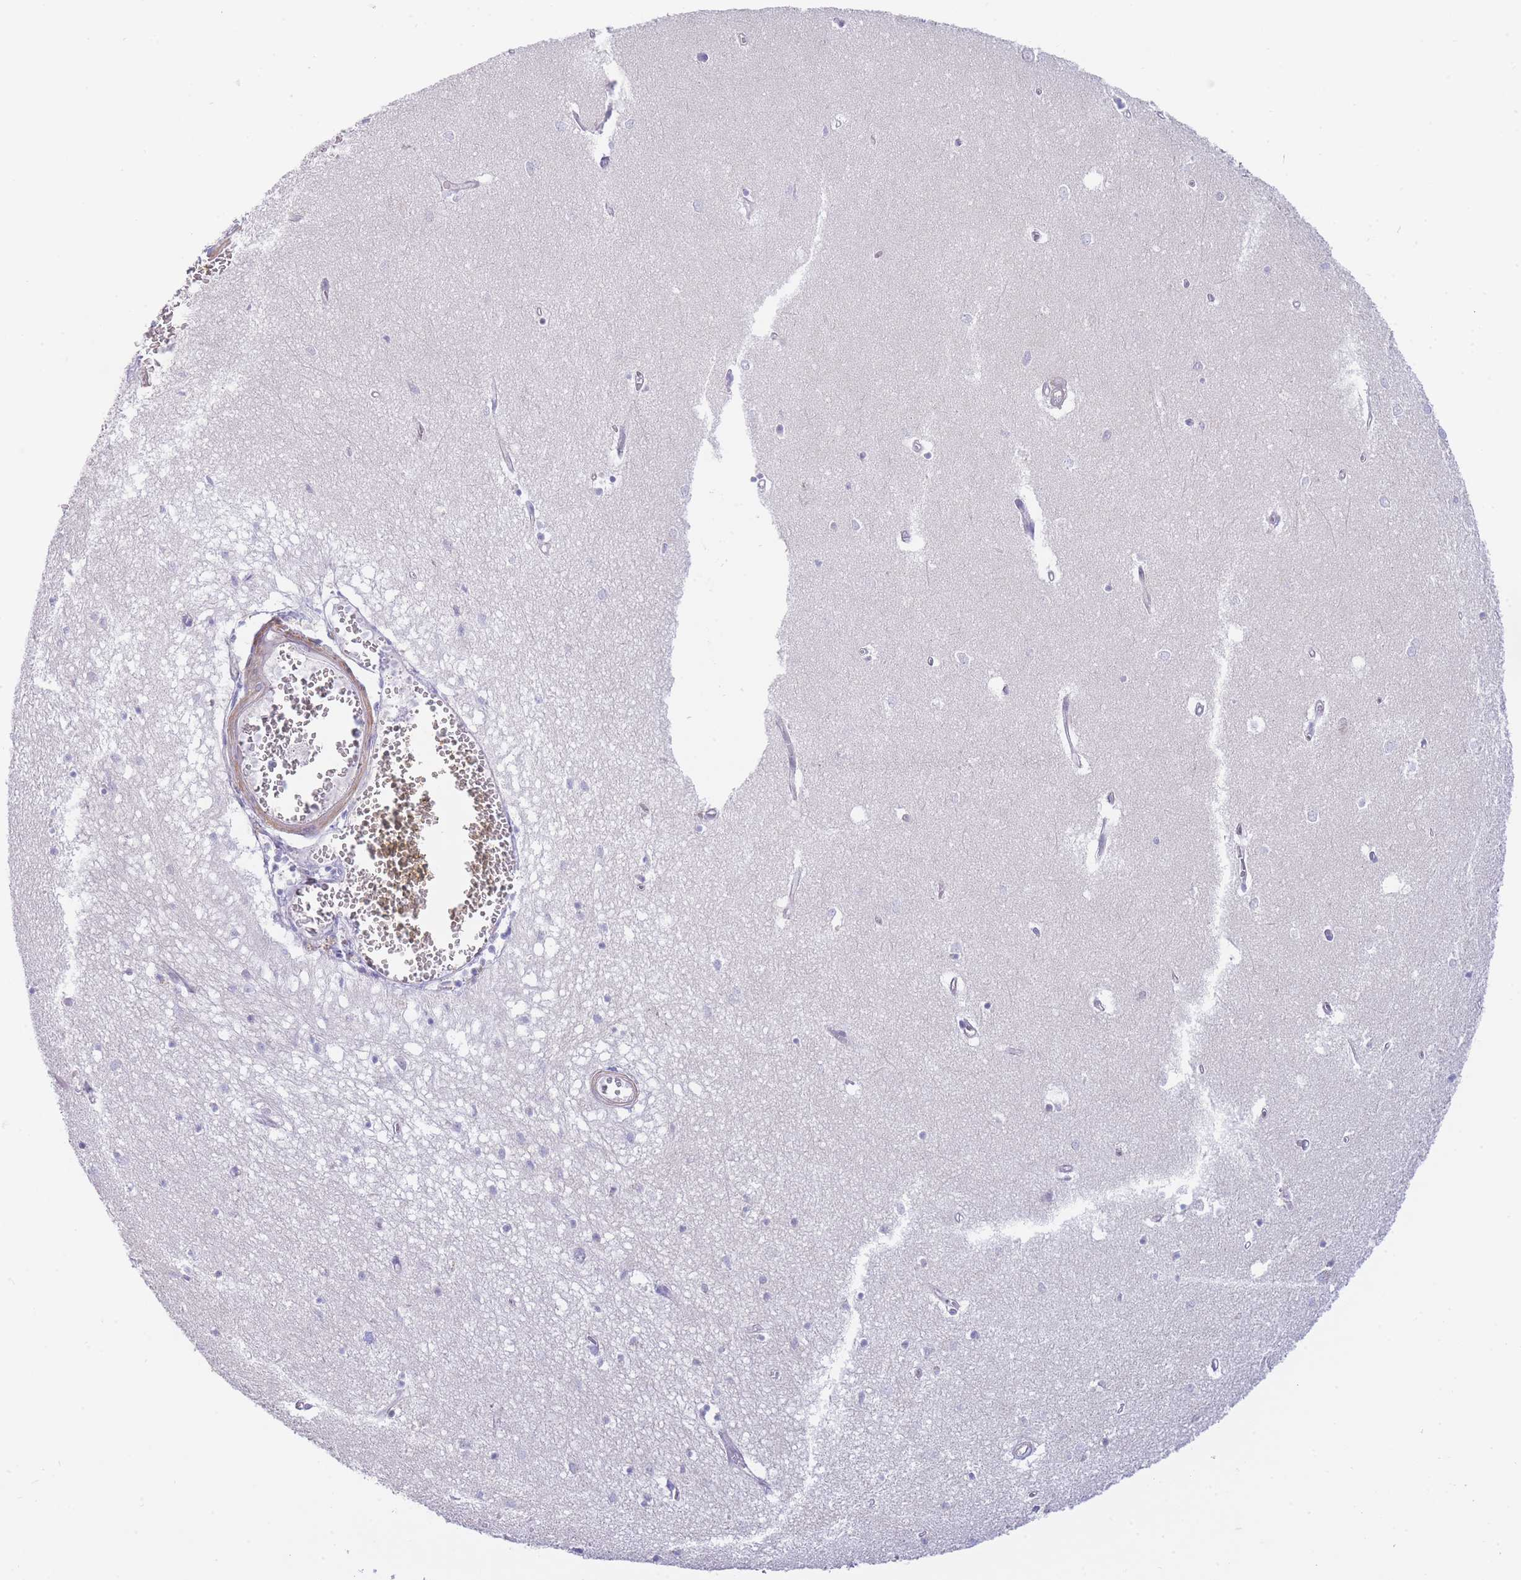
{"staining": {"intensity": "negative", "quantity": "none", "location": "none"}, "tissue": "hippocampus", "cell_type": "Glial cells", "image_type": "normal", "snomed": [{"axis": "morphology", "description": "Normal tissue, NOS"}, {"axis": "topography", "description": "Hippocampus"}], "caption": "This is a micrograph of immunohistochemistry (IHC) staining of unremarkable hippocampus, which shows no positivity in glial cells.", "gene": "SUGT1", "patient": {"sex": "female", "age": 64}}